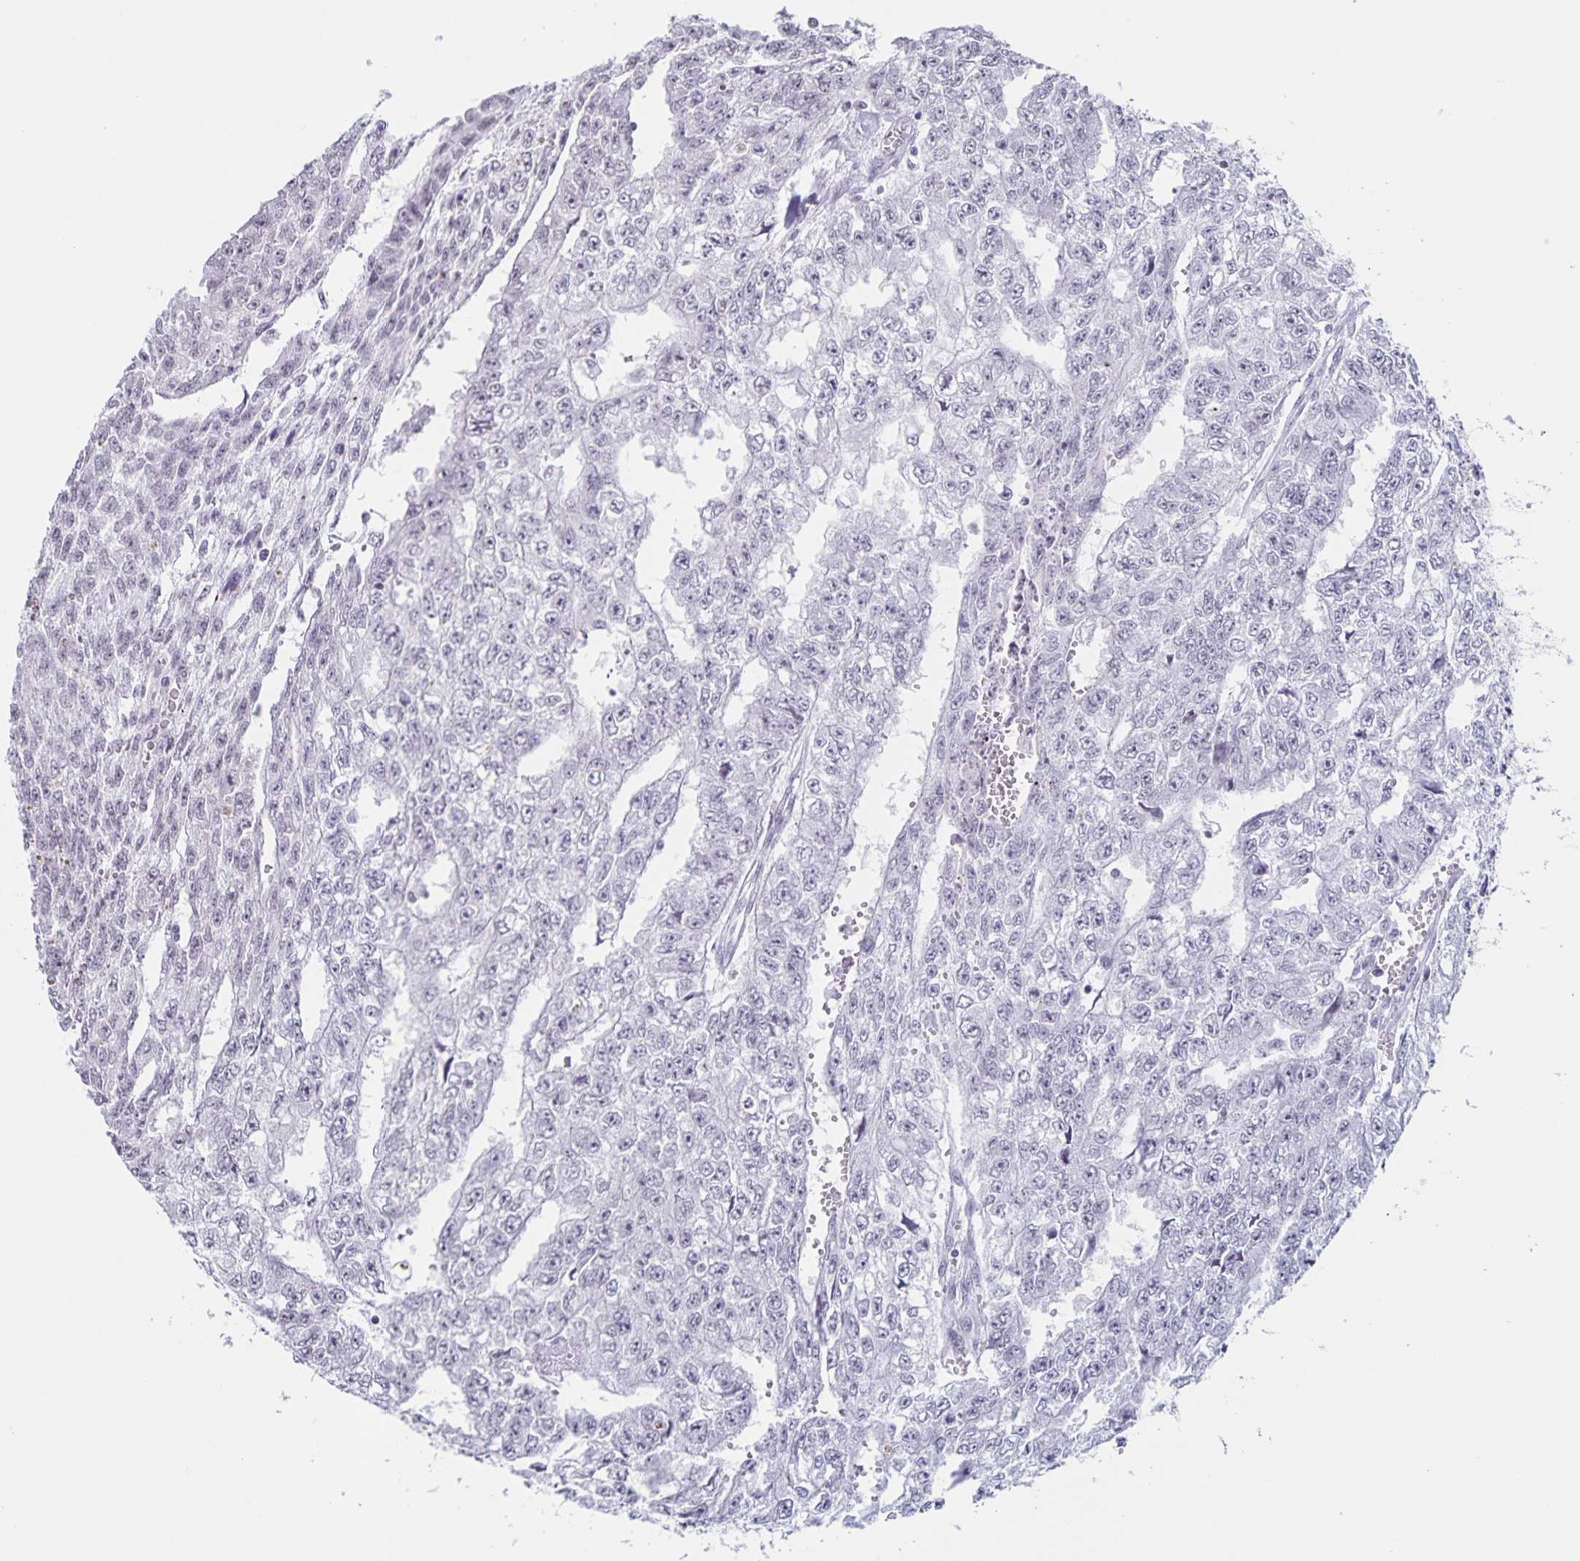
{"staining": {"intensity": "negative", "quantity": "none", "location": "none"}, "tissue": "testis cancer", "cell_type": "Tumor cells", "image_type": "cancer", "snomed": [{"axis": "morphology", "description": "Carcinoma, Embryonal, NOS"}, {"axis": "morphology", "description": "Teratoma, malignant, NOS"}, {"axis": "topography", "description": "Testis"}], "caption": "A photomicrograph of human embryonal carcinoma (testis) is negative for staining in tumor cells. Nuclei are stained in blue.", "gene": "LCE6A", "patient": {"sex": "male", "age": 24}}